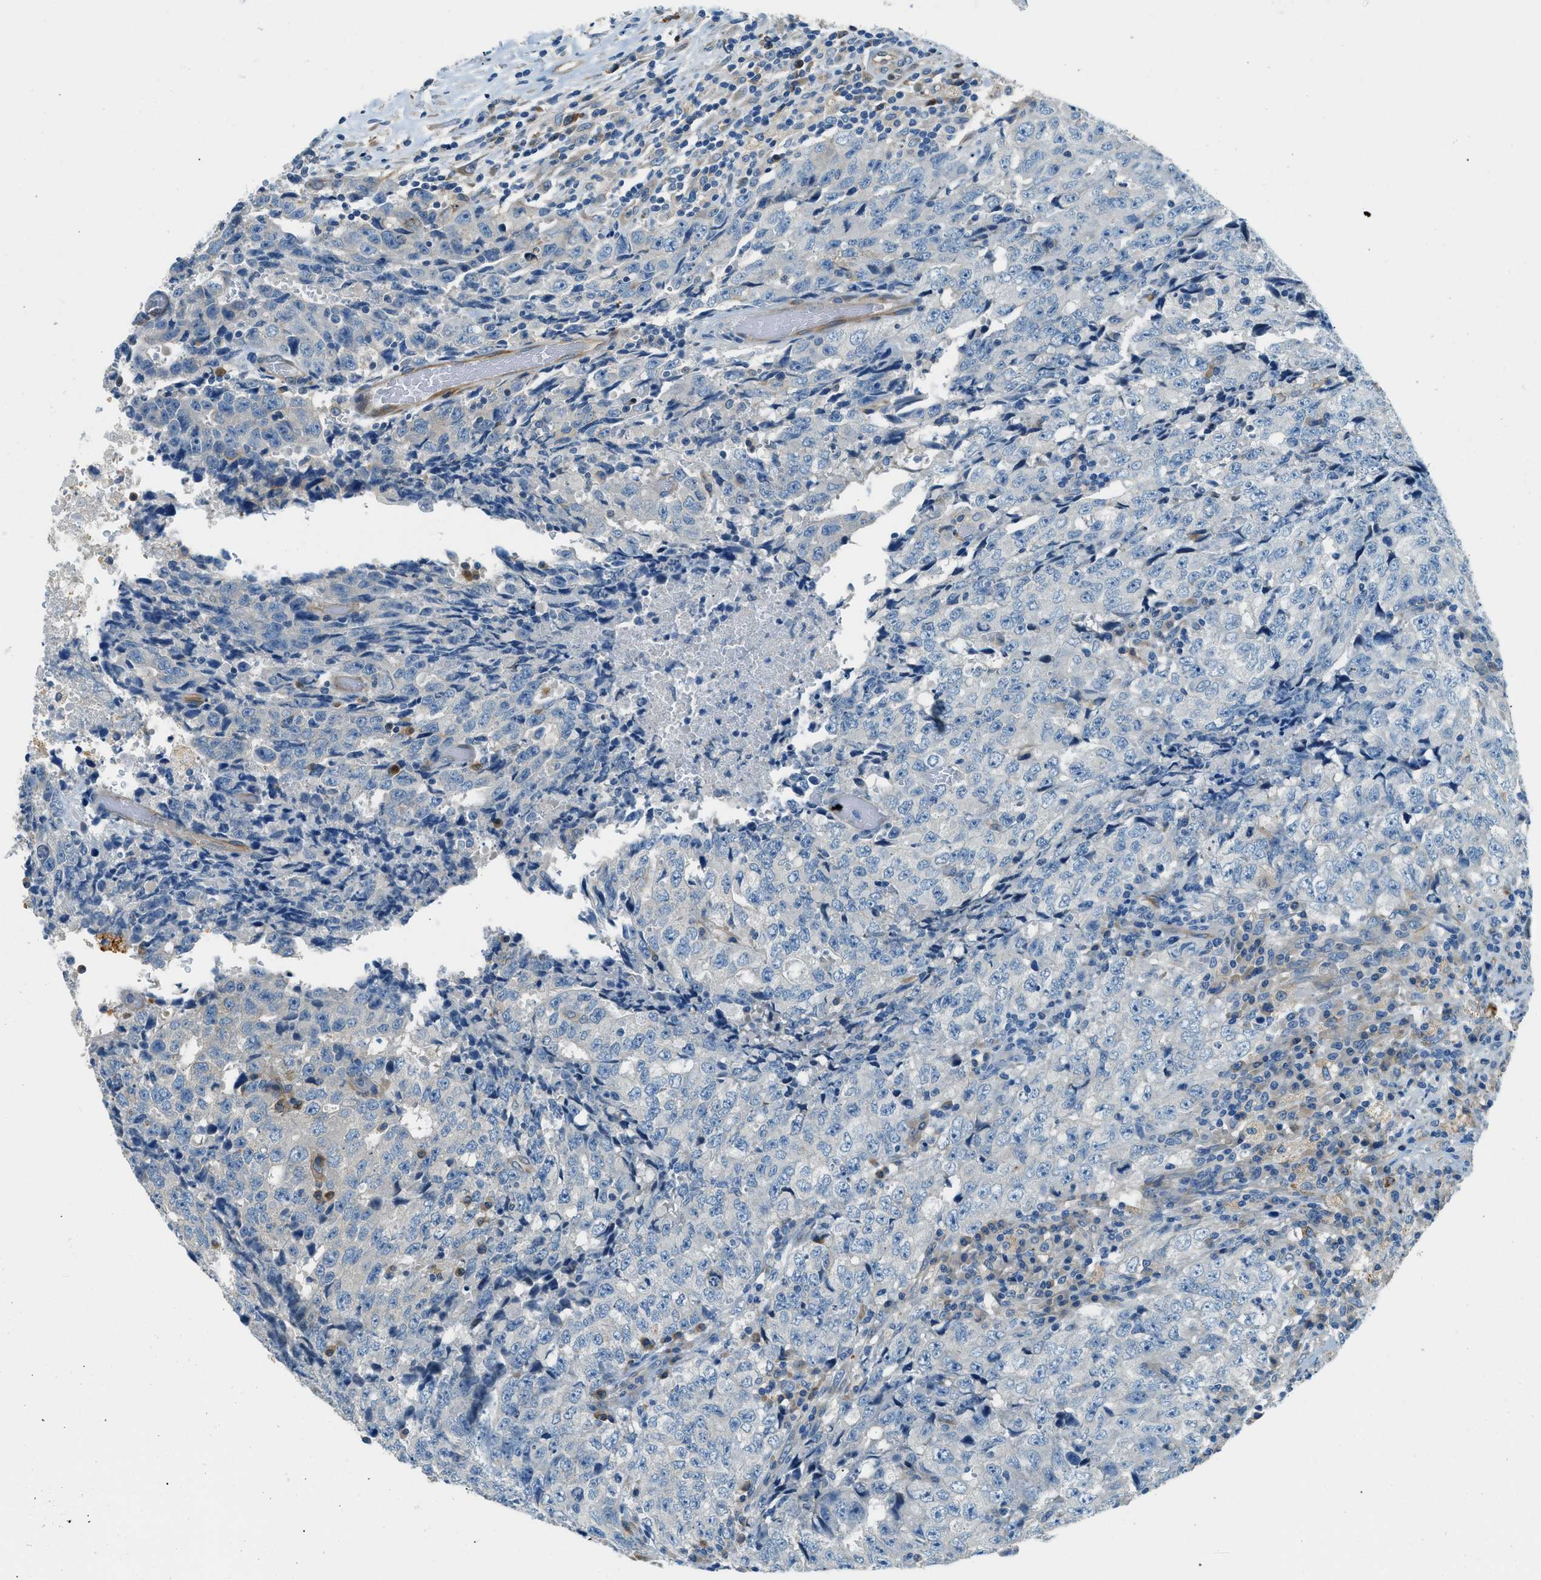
{"staining": {"intensity": "negative", "quantity": "none", "location": "none"}, "tissue": "testis cancer", "cell_type": "Tumor cells", "image_type": "cancer", "snomed": [{"axis": "morphology", "description": "Necrosis, NOS"}, {"axis": "morphology", "description": "Carcinoma, Embryonal, NOS"}, {"axis": "topography", "description": "Testis"}], "caption": "DAB (3,3'-diaminobenzidine) immunohistochemical staining of human testis embryonal carcinoma displays no significant staining in tumor cells.", "gene": "ZNF367", "patient": {"sex": "male", "age": 19}}